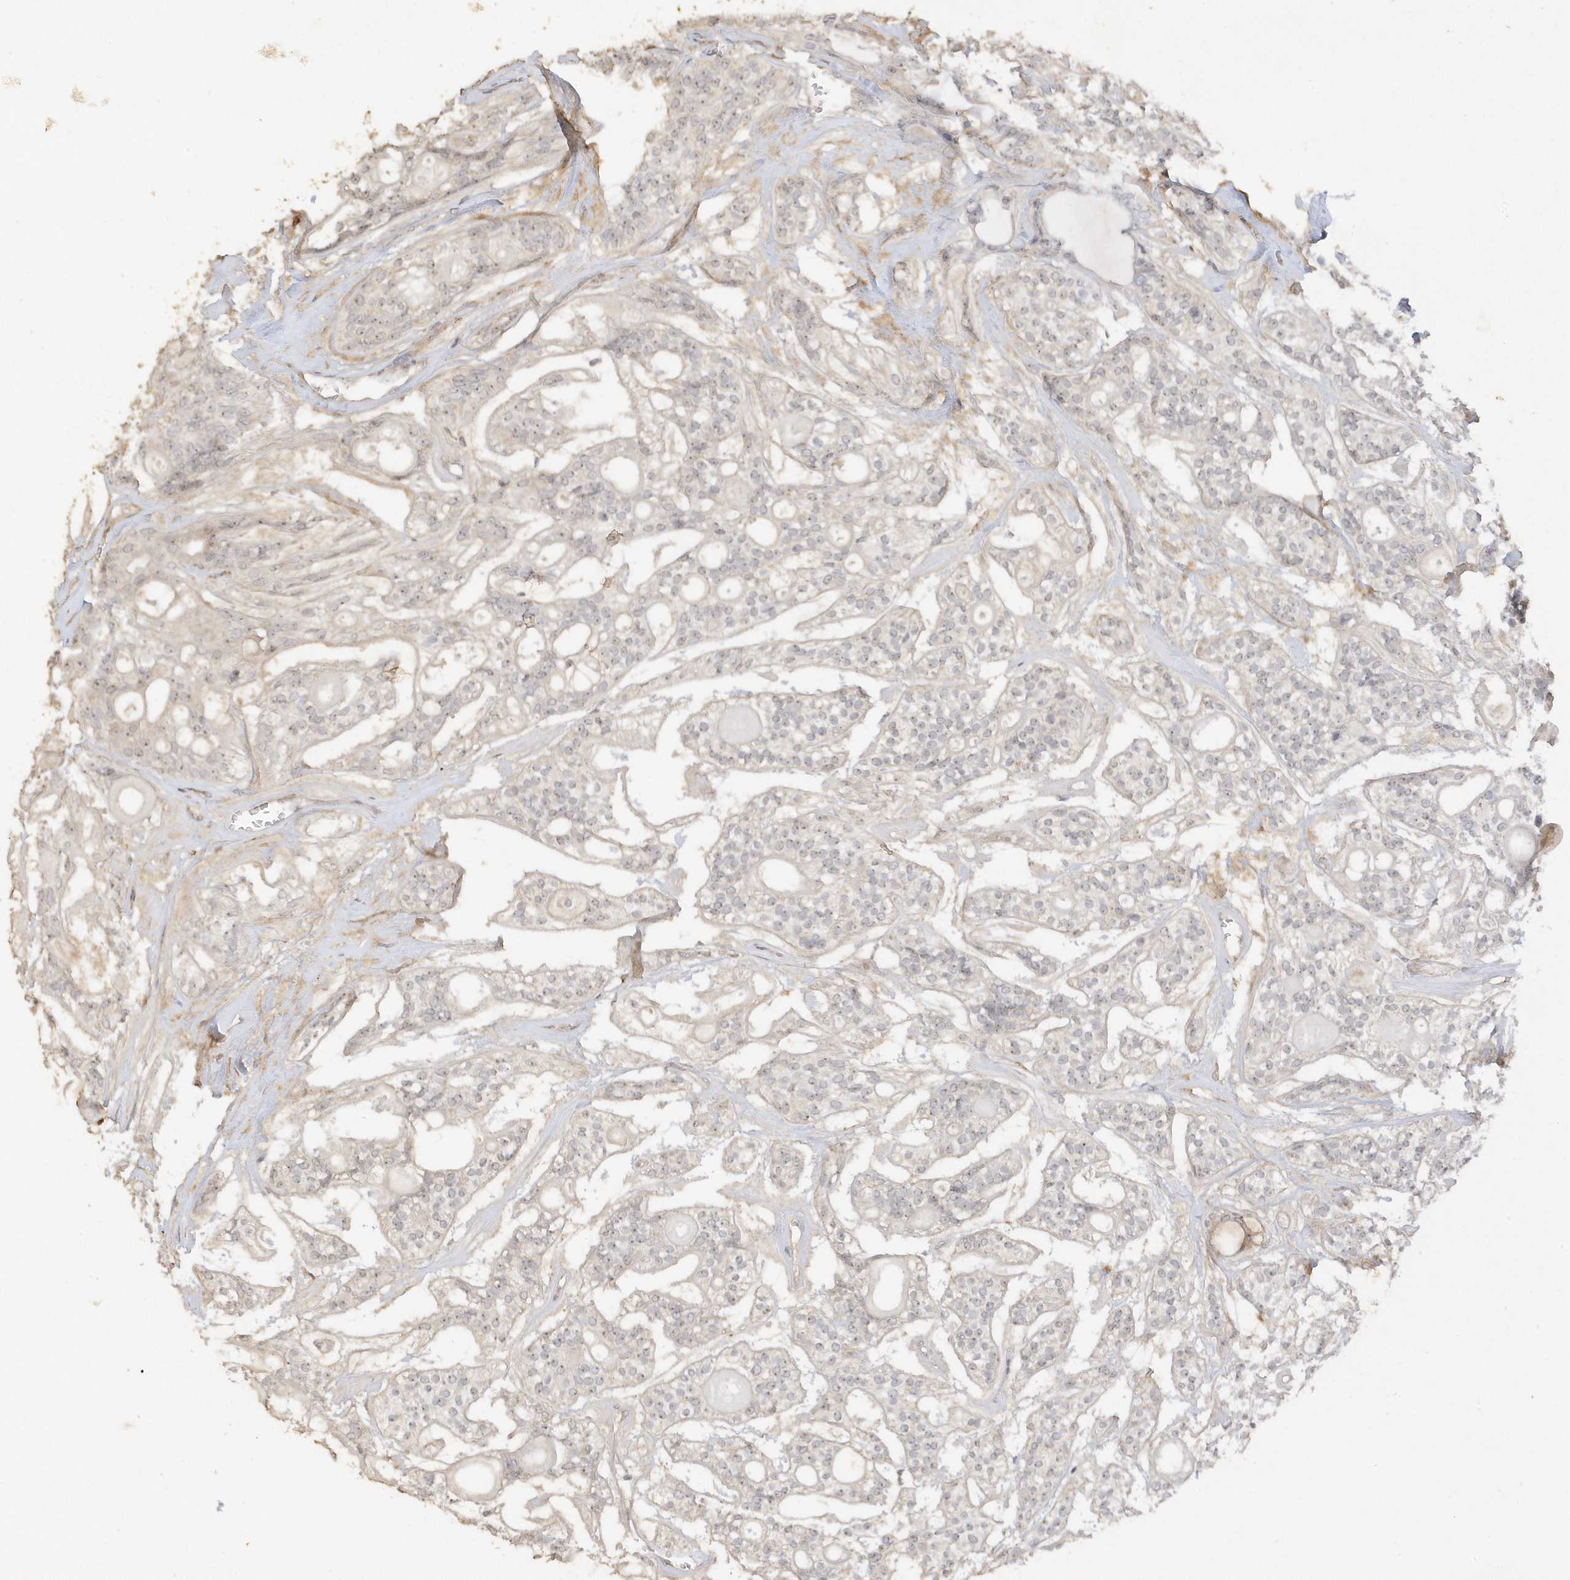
{"staining": {"intensity": "weak", "quantity": "25%-75%", "location": "nuclear"}, "tissue": "head and neck cancer", "cell_type": "Tumor cells", "image_type": "cancer", "snomed": [{"axis": "morphology", "description": "Adenocarcinoma, NOS"}, {"axis": "topography", "description": "Head-Neck"}], "caption": "Immunohistochemistry (DAB) staining of human head and neck cancer exhibits weak nuclear protein staining in about 25%-75% of tumor cells.", "gene": "DDX18", "patient": {"sex": "male", "age": 66}}